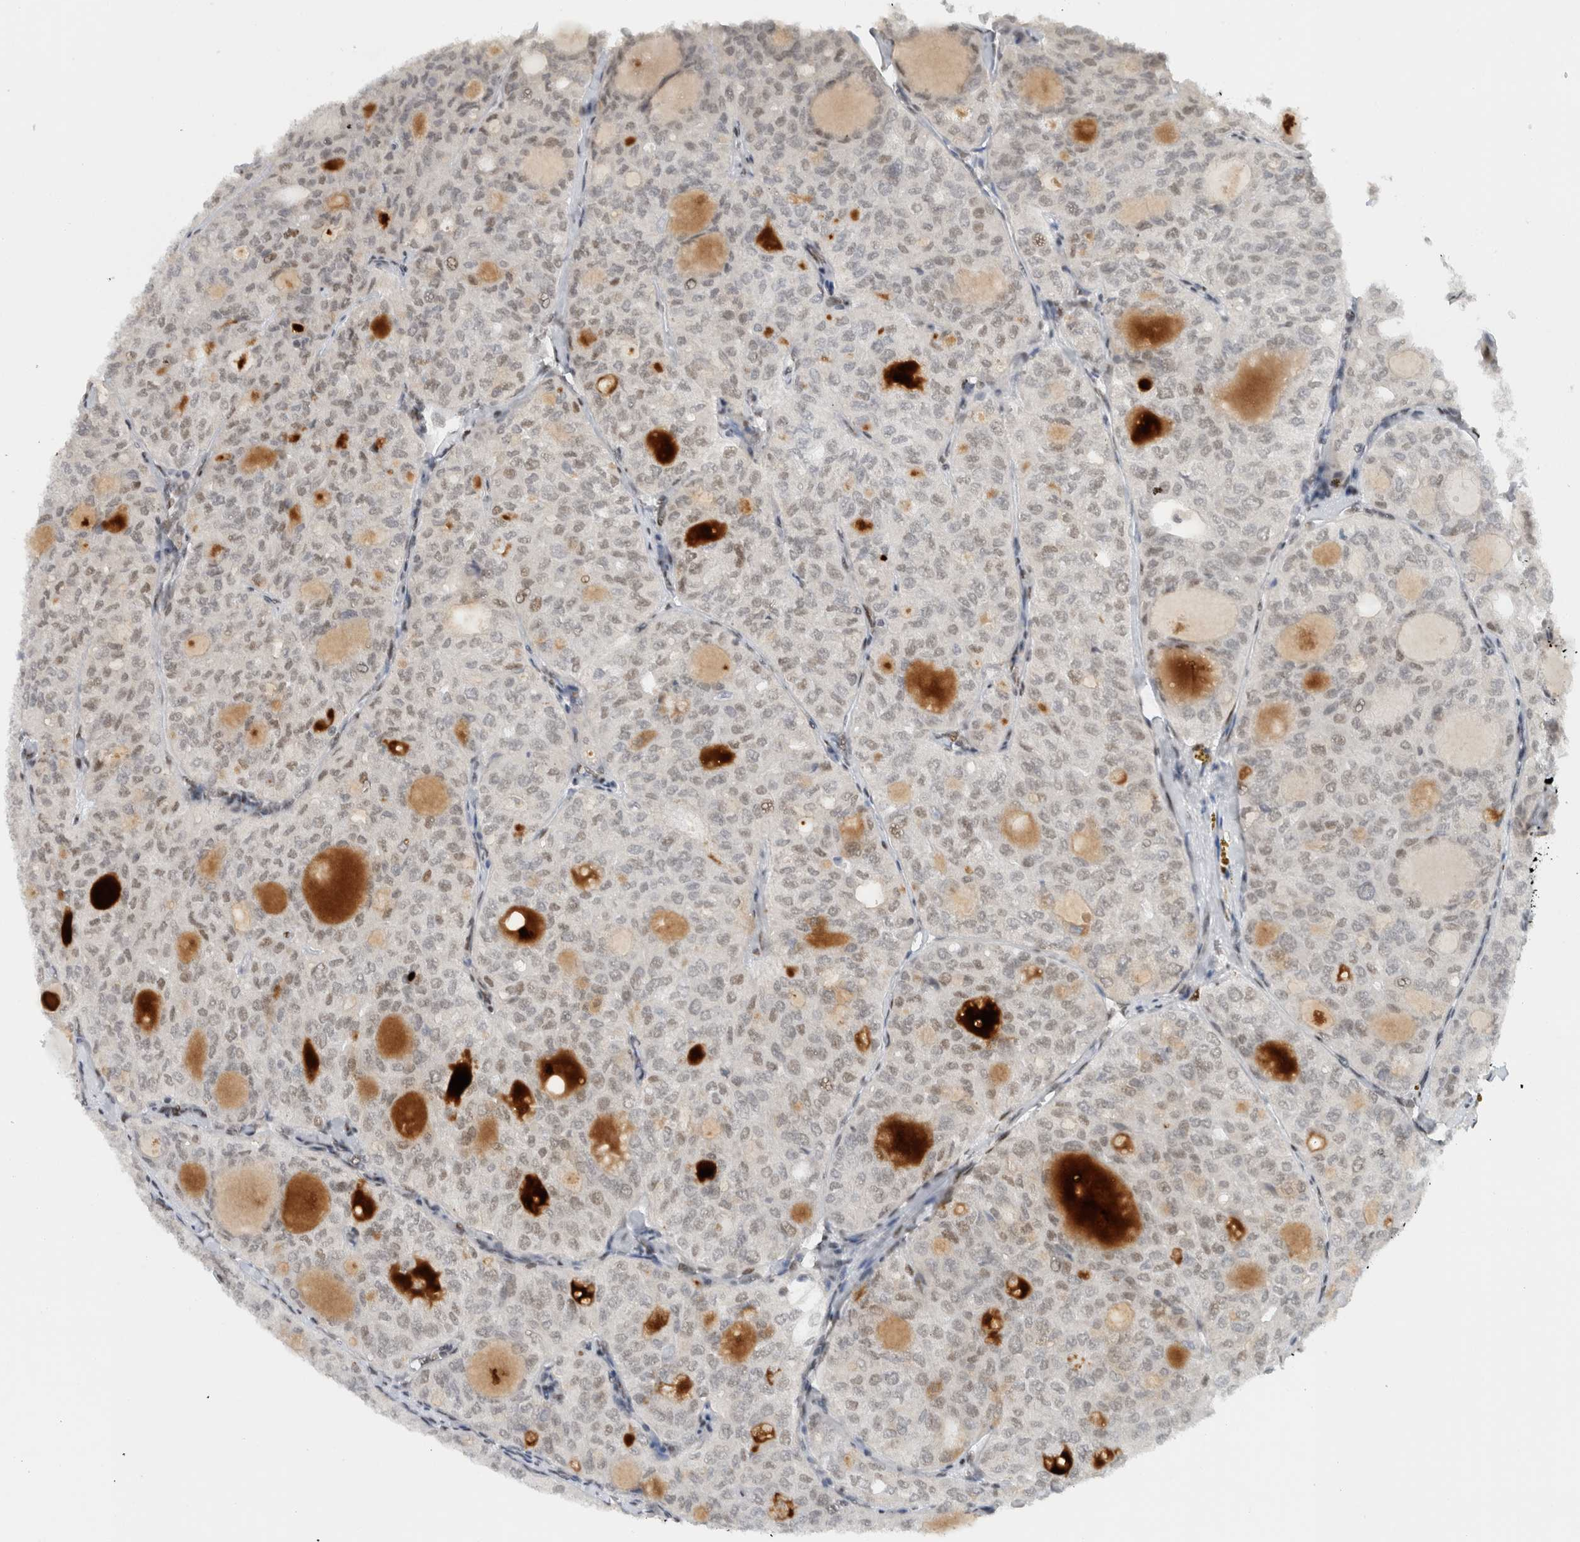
{"staining": {"intensity": "weak", "quantity": "<25%", "location": "nuclear"}, "tissue": "thyroid cancer", "cell_type": "Tumor cells", "image_type": "cancer", "snomed": [{"axis": "morphology", "description": "Follicular adenoma carcinoma, NOS"}, {"axis": "topography", "description": "Thyroid gland"}], "caption": "Protein analysis of thyroid follicular adenoma carcinoma reveals no significant expression in tumor cells. The staining was performed using DAB to visualize the protein expression in brown, while the nuclei were stained in blue with hematoxylin (Magnification: 20x).", "gene": "HNRNPR", "patient": {"sex": "male", "age": 75}}